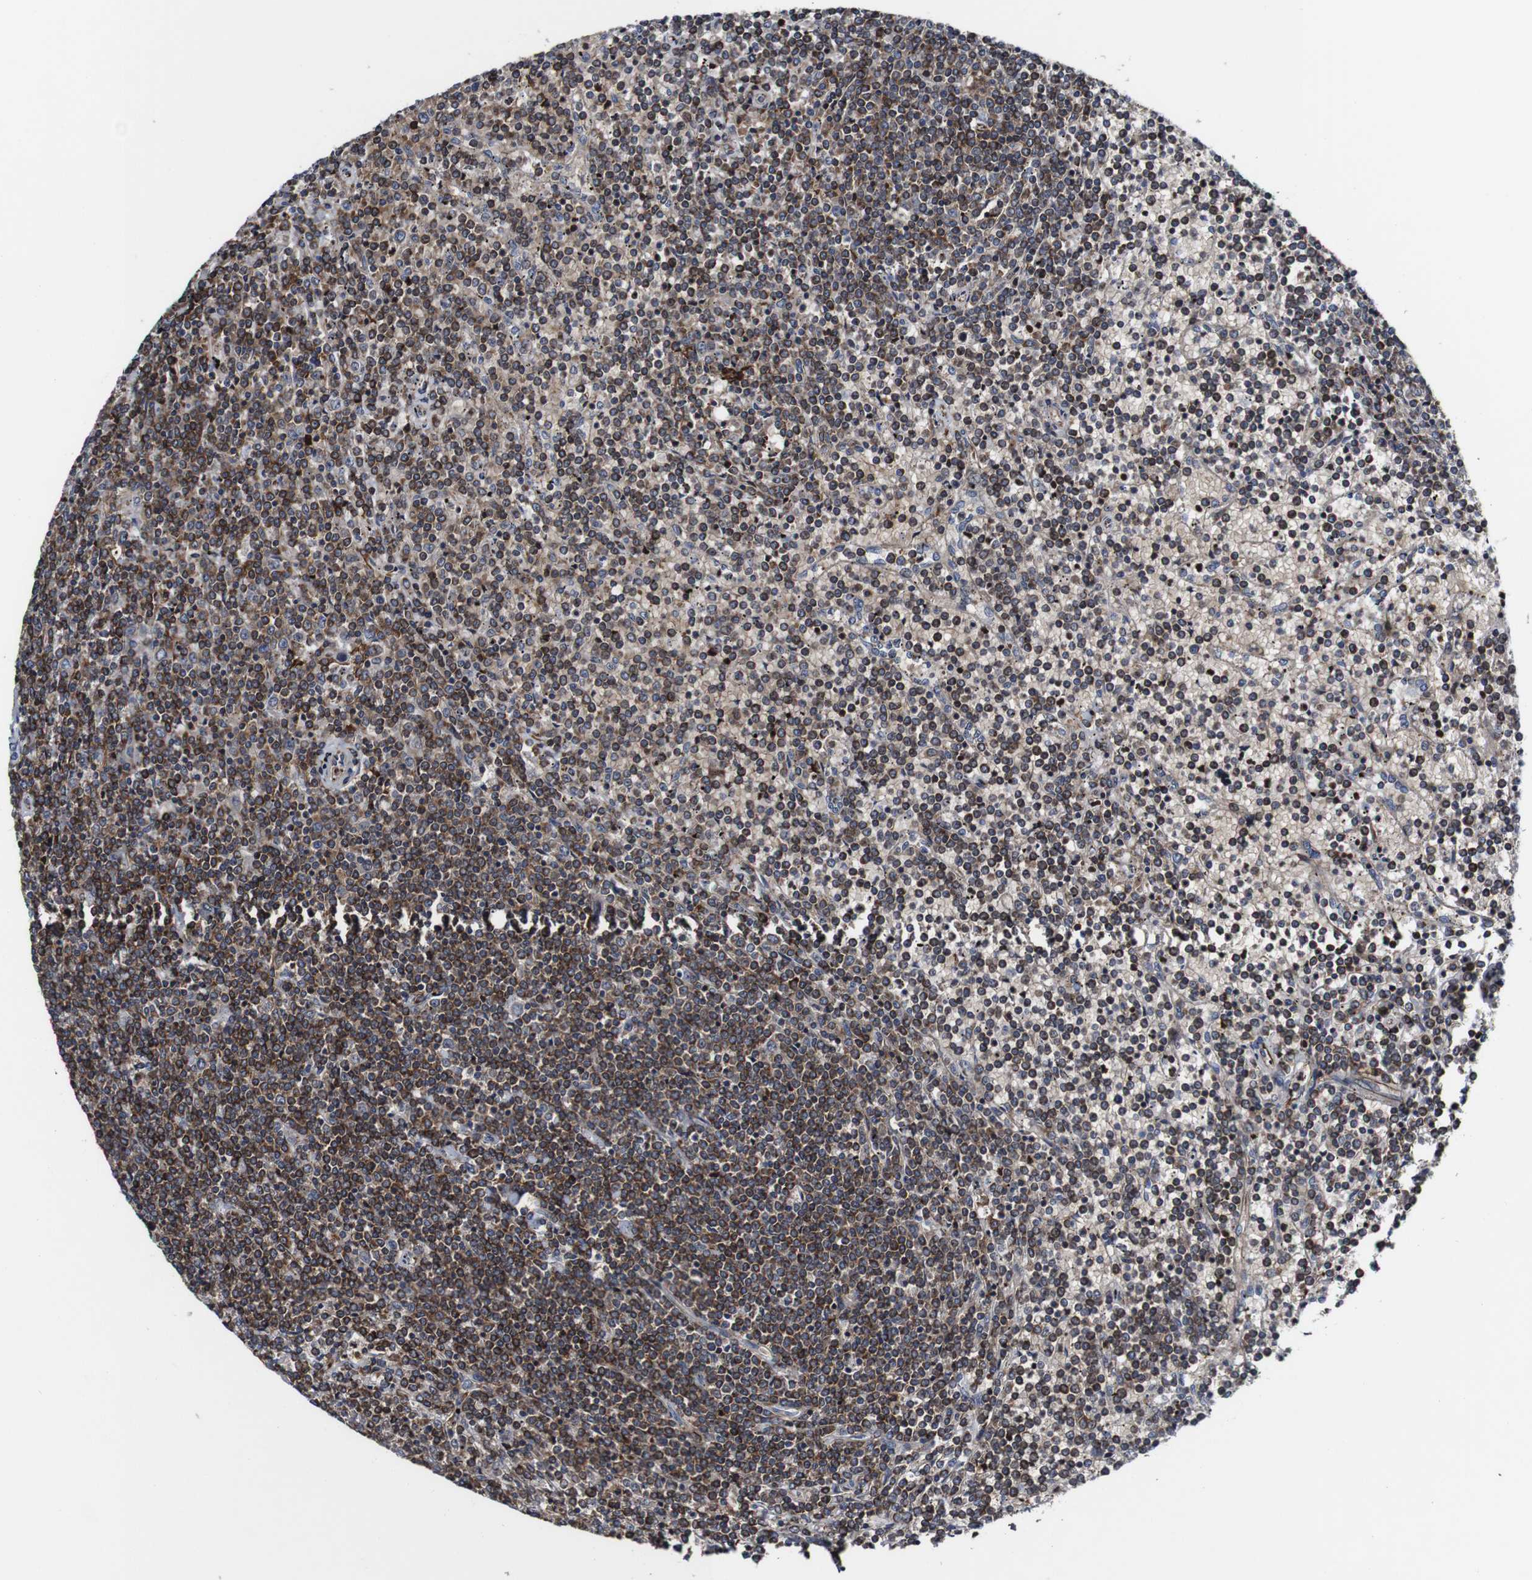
{"staining": {"intensity": "moderate", "quantity": ">75%", "location": "cytoplasmic/membranous"}, "tissue": "lymphoma", "cell_type": "Tumor cells", "image_type": "cancer", "snomed": [{"axis": "morphology", "description": "Malignant lymphoma, non-Hodgkin's type, Low grade"}, {"axis": "topography", "description": "Spleen"}], "caption": "Immunohistochemical staining of human lymphoma demonstrates medium levels of moderate cytoplasmic/membranous protein expression in about >75% of tumor cells.", "gene": "JAK2", "patient": {"sex": "female", "age": 19}}